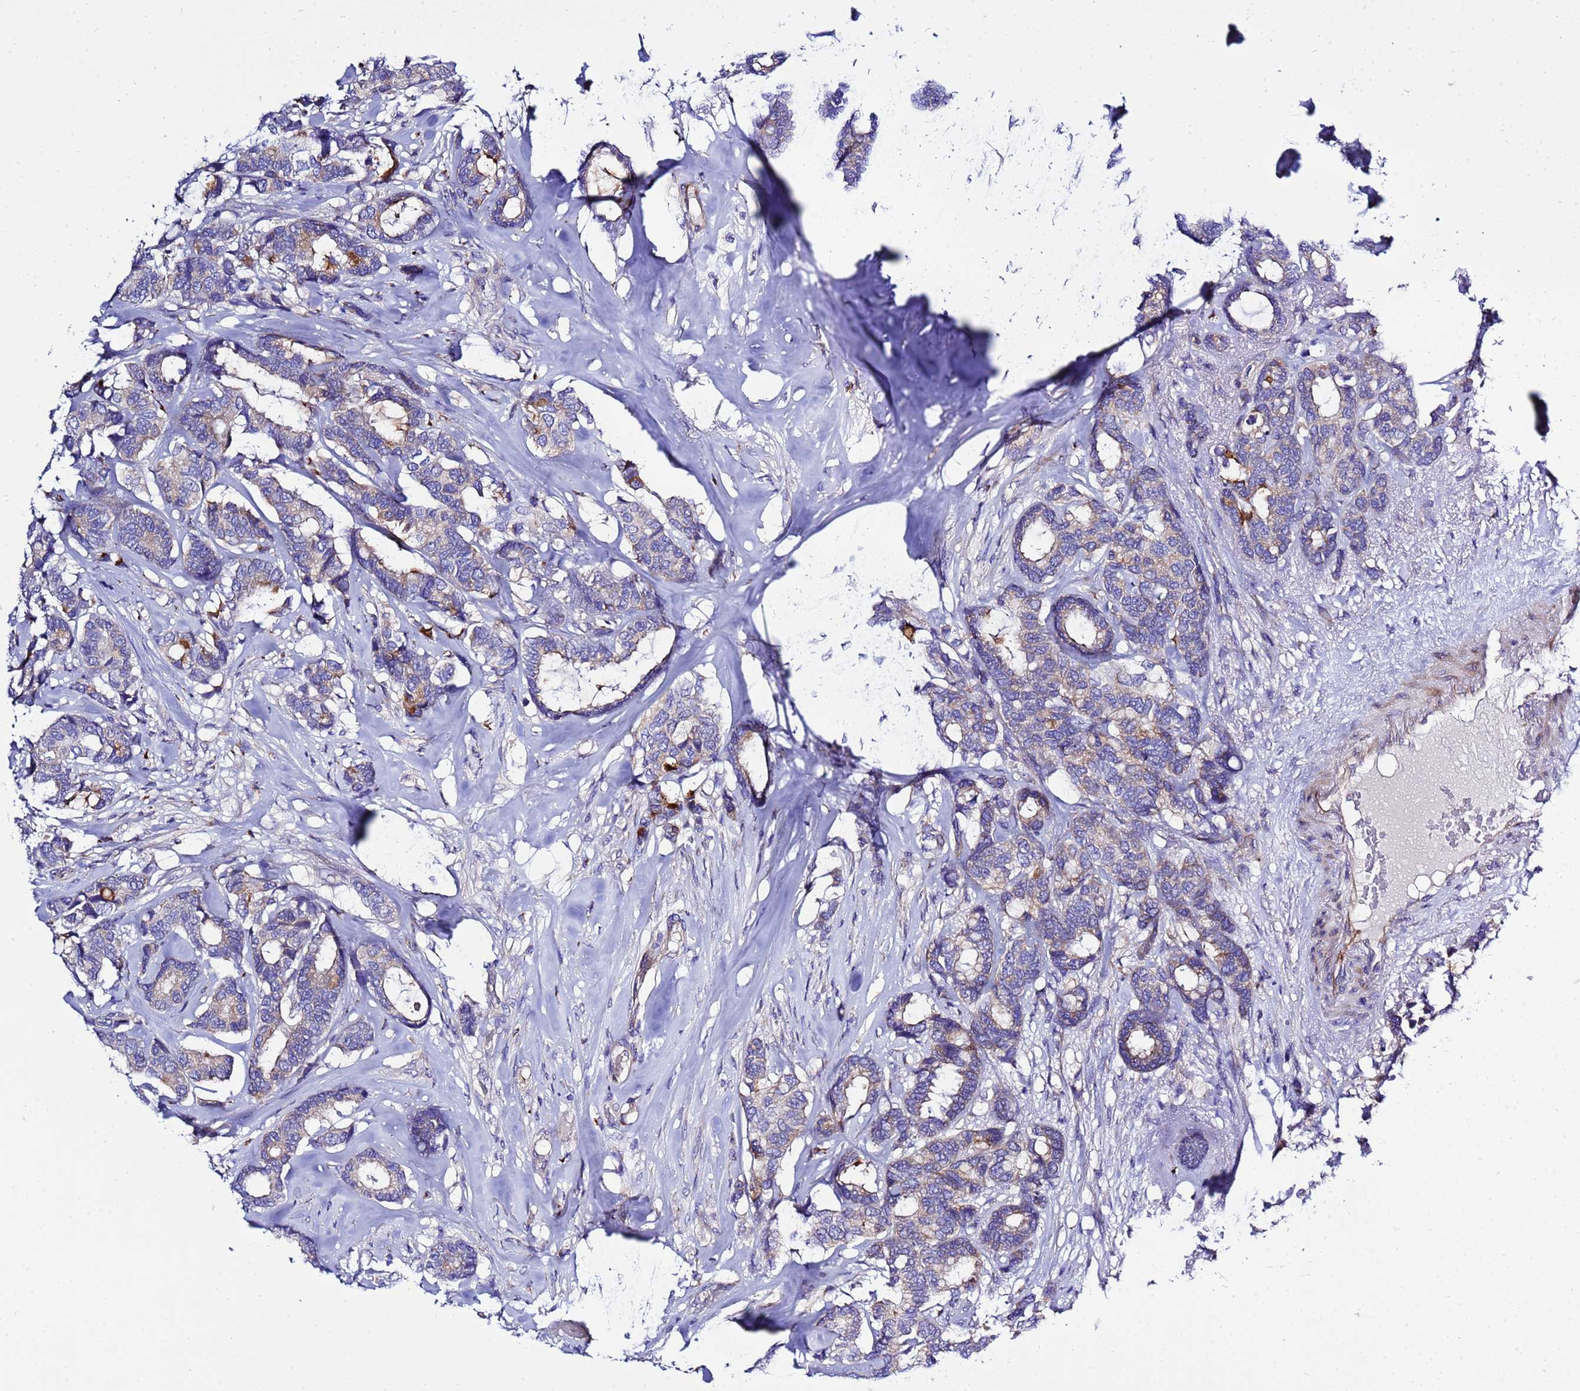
{"staining": {"intensity": "weak", "quantity": "25%-75%", "location": "cytoplasmic/membranous"}, "tissue": "breast cancer", "cell_type": "Tumor cells", "image_type": "cancer", "snomed": [{"axis": "morphology", "description": "Duct carcinoma"}, {"axis": "topography", "description": "Breast"}], "caption": "This is a micrograph of immunohistochemistry (IHC) staining of breast cancer, which shows weak positivity in the cytoplasmic/membranous of tumor cells.", "gene": "KICS2", "patient": {"sex": "female", "age": 87}}